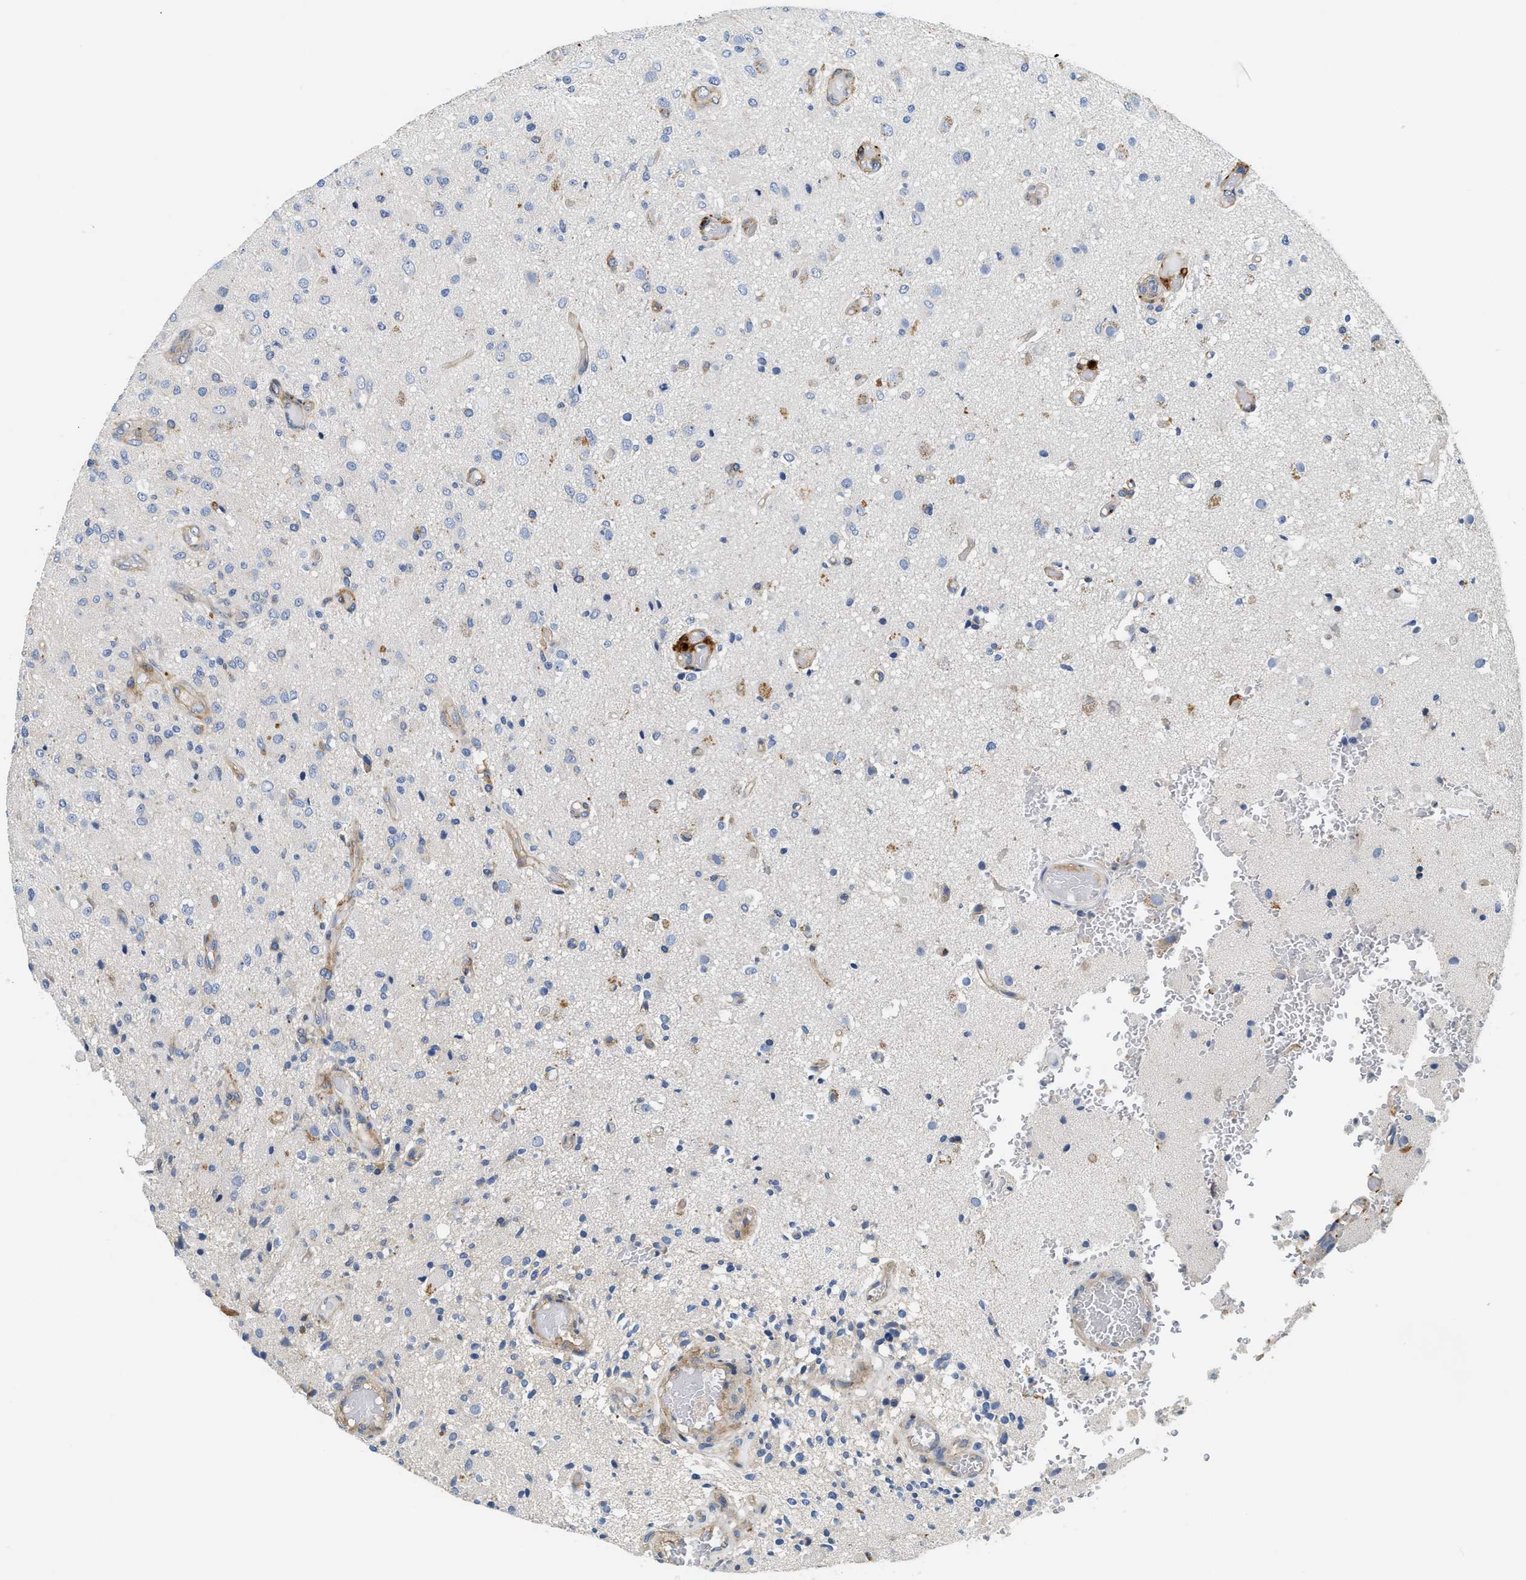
{"staining": {"intensity": "negative", "quantity": "none", "location": "none"}, "tissue": "glioma", "cell_type": "Tumor cells", "image_type": "cancer", "snomed": [{"axis": "morphology", "description": "Normal tissue, NOS"}, {"axis": "morphology", "description": "Glioma, malignant, High grade"}, {"axis": "topography", "description": "Cerebral cortex"}], "caption": "IHC image of neoplastic tissue: human malignant high-grade glioma stained with DAB exhibits no significant protein staining in tumor cells.", "gene": "NSUN7", "patient": {"sex": "male", "age": 77}}